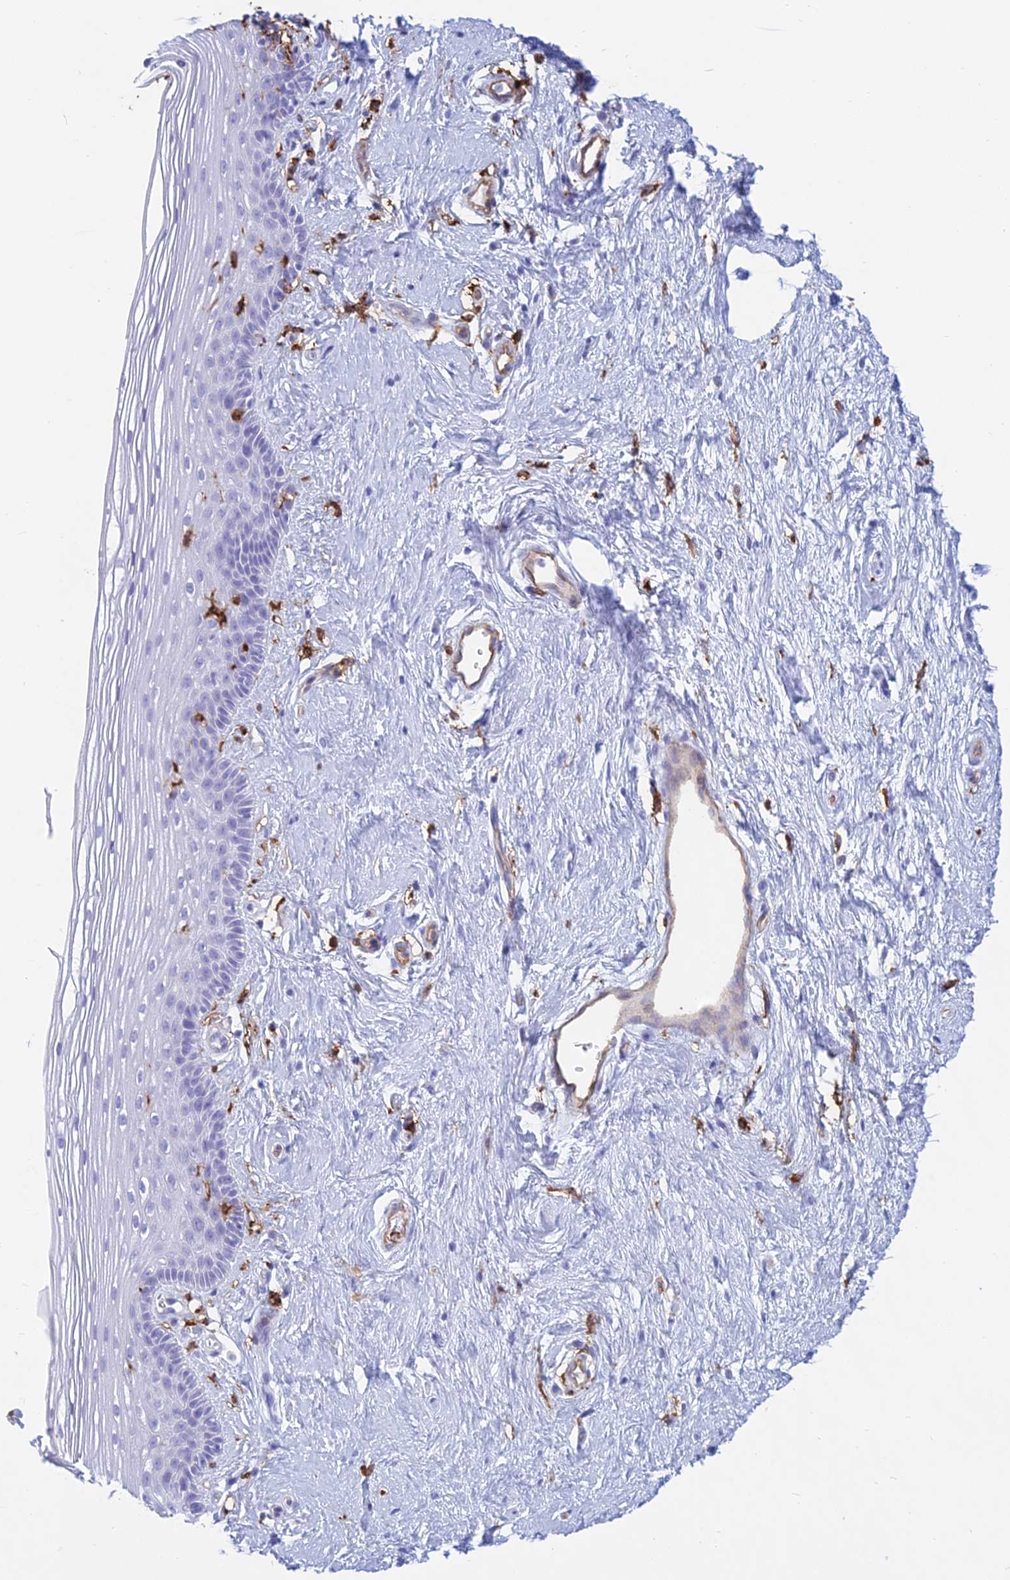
{"staining": {"intensity": "negative", "quantity": "none", "location": "none"}, "tissue": "vagina", "cell_type": "Squamous epithelial cells", "image_type": "normal", "snomed": [{"axis": "morphology", "description": "Normal tissue, NOS"}, {"axis": "topography", "description": "Vagina"}], "caption": "Squamous epithelial cells are negative for protein expression in unremarkable human vagina. (Stains: DAB (3,3'-diaminobenzidine) immunohistochemistry (IHC) with hematoxylin counter stain, Microscopy: brightfield microscopy at high magnification).", "gene": "HLA", "patient": {"sex": "female", "age": 46}}